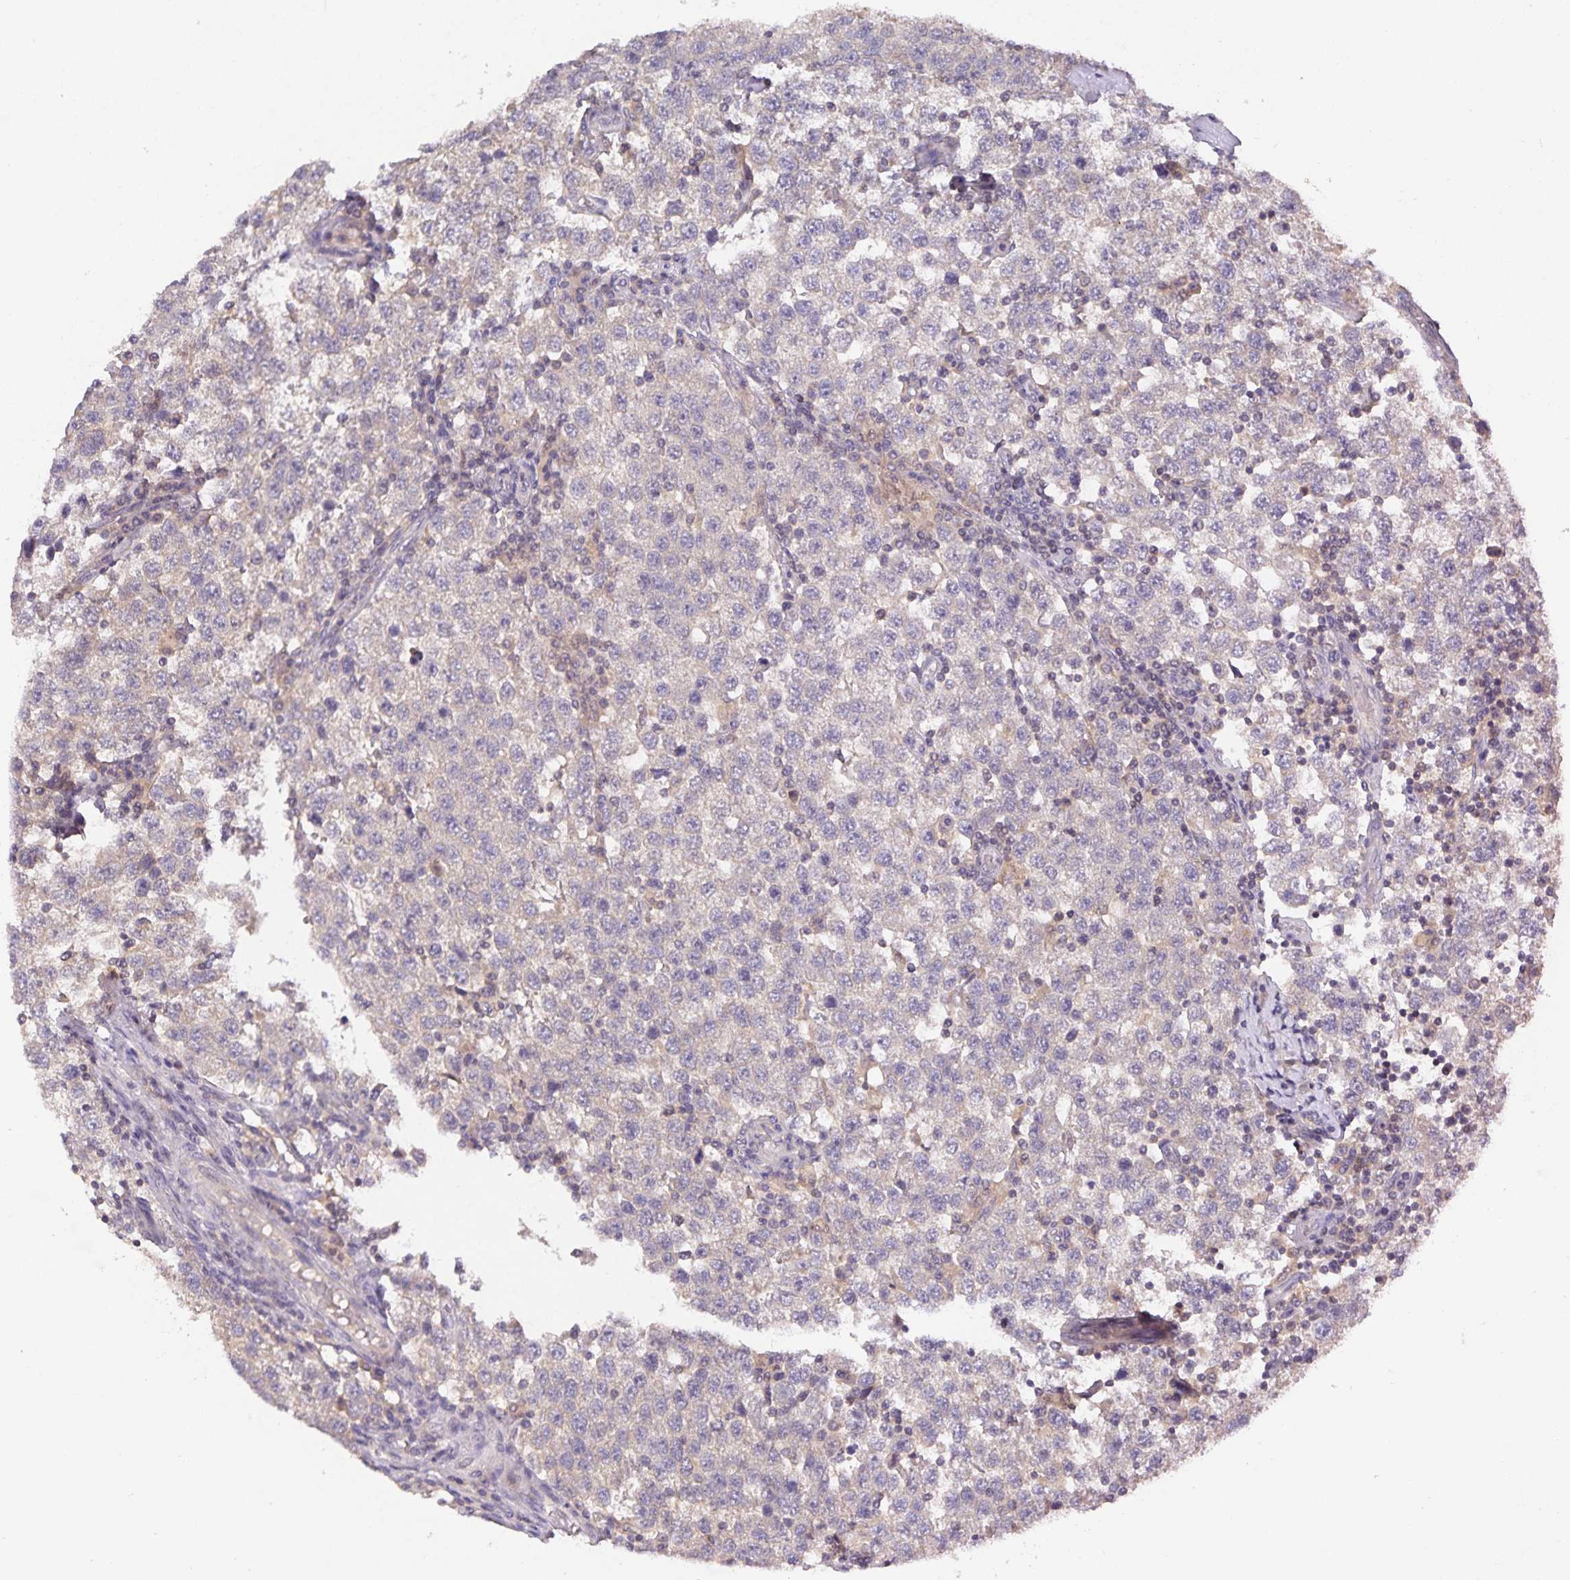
{"staining": {"intensity": "negative", "quantity": "none", "location": "none"}, "tissue": "testis cancer", "cell_type": "Tumor cells", "image_type": "cancer", "snomed": [{"axis": "morphology", "description": "Seminoma, NOS"}, {"axis": "topography", "description": "Testis"}], "caption": "Seminoma (testis) was stained to show a protein in brown. There is no significant expression in tumor cells.", "gene": "HEPN1", "patient": {"sex": "male", "age": 34}}